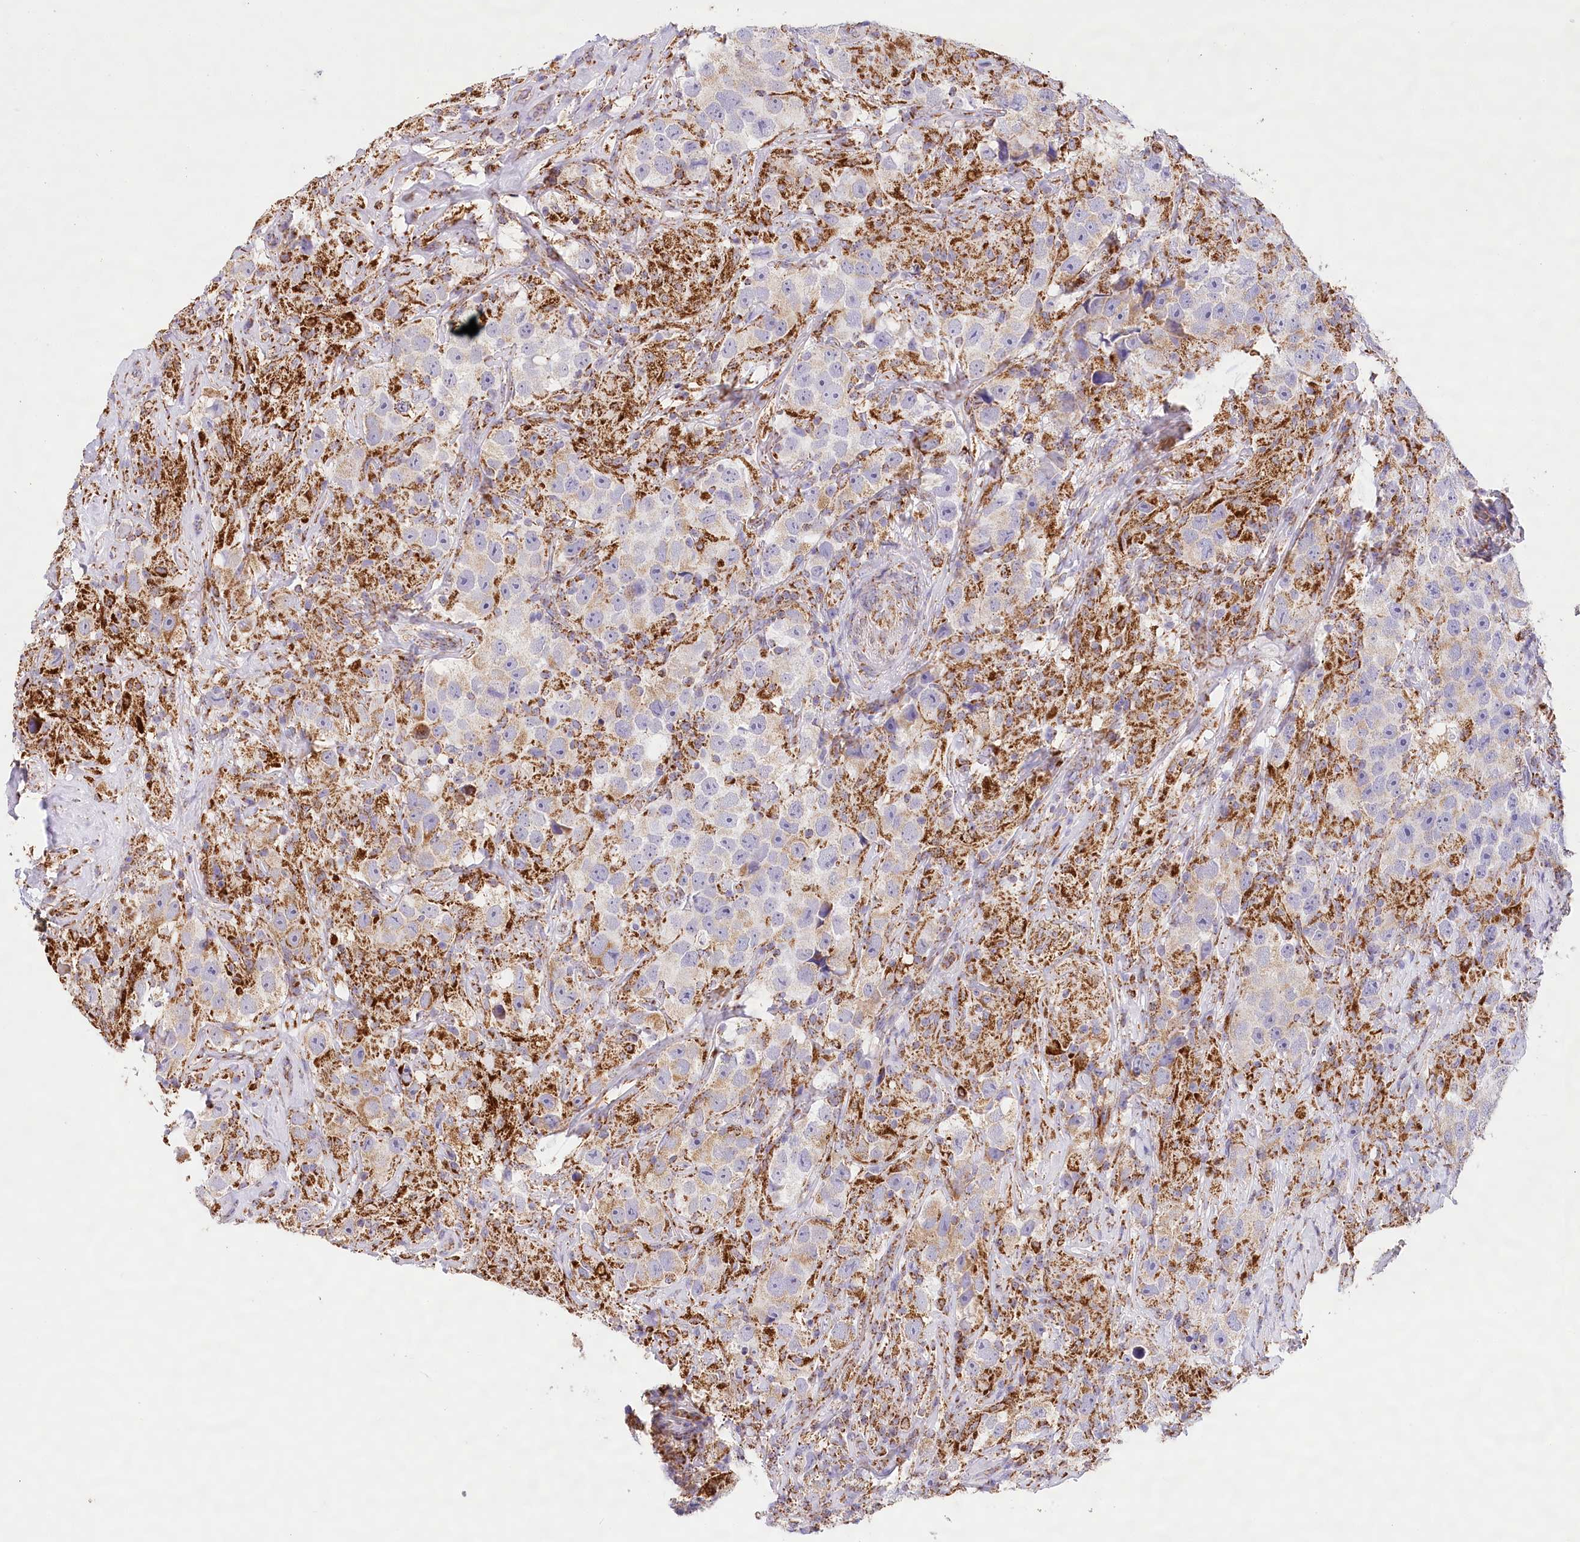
{"staining": {"intensity": "weak", "quantity": "25%-75%", "location": "cytoplasmic/membranous"}, "tissue": "testis cancer", "cell_type": "Tumor cells", "image_type": "cancer", "snomed": [{"axis": "morphology", "description": "Seminoma, NOS"}, {"axis": "topography", "description": "Testis"}], "caption": "The micrograph reveals immunohistochemical staining of testis seminoma. There is weak cytoplasmic/membranous staining is present in about 25%-75% of tumor cells.", "gene": "LSS", "patient": {"sex": "male", "age": 49}}